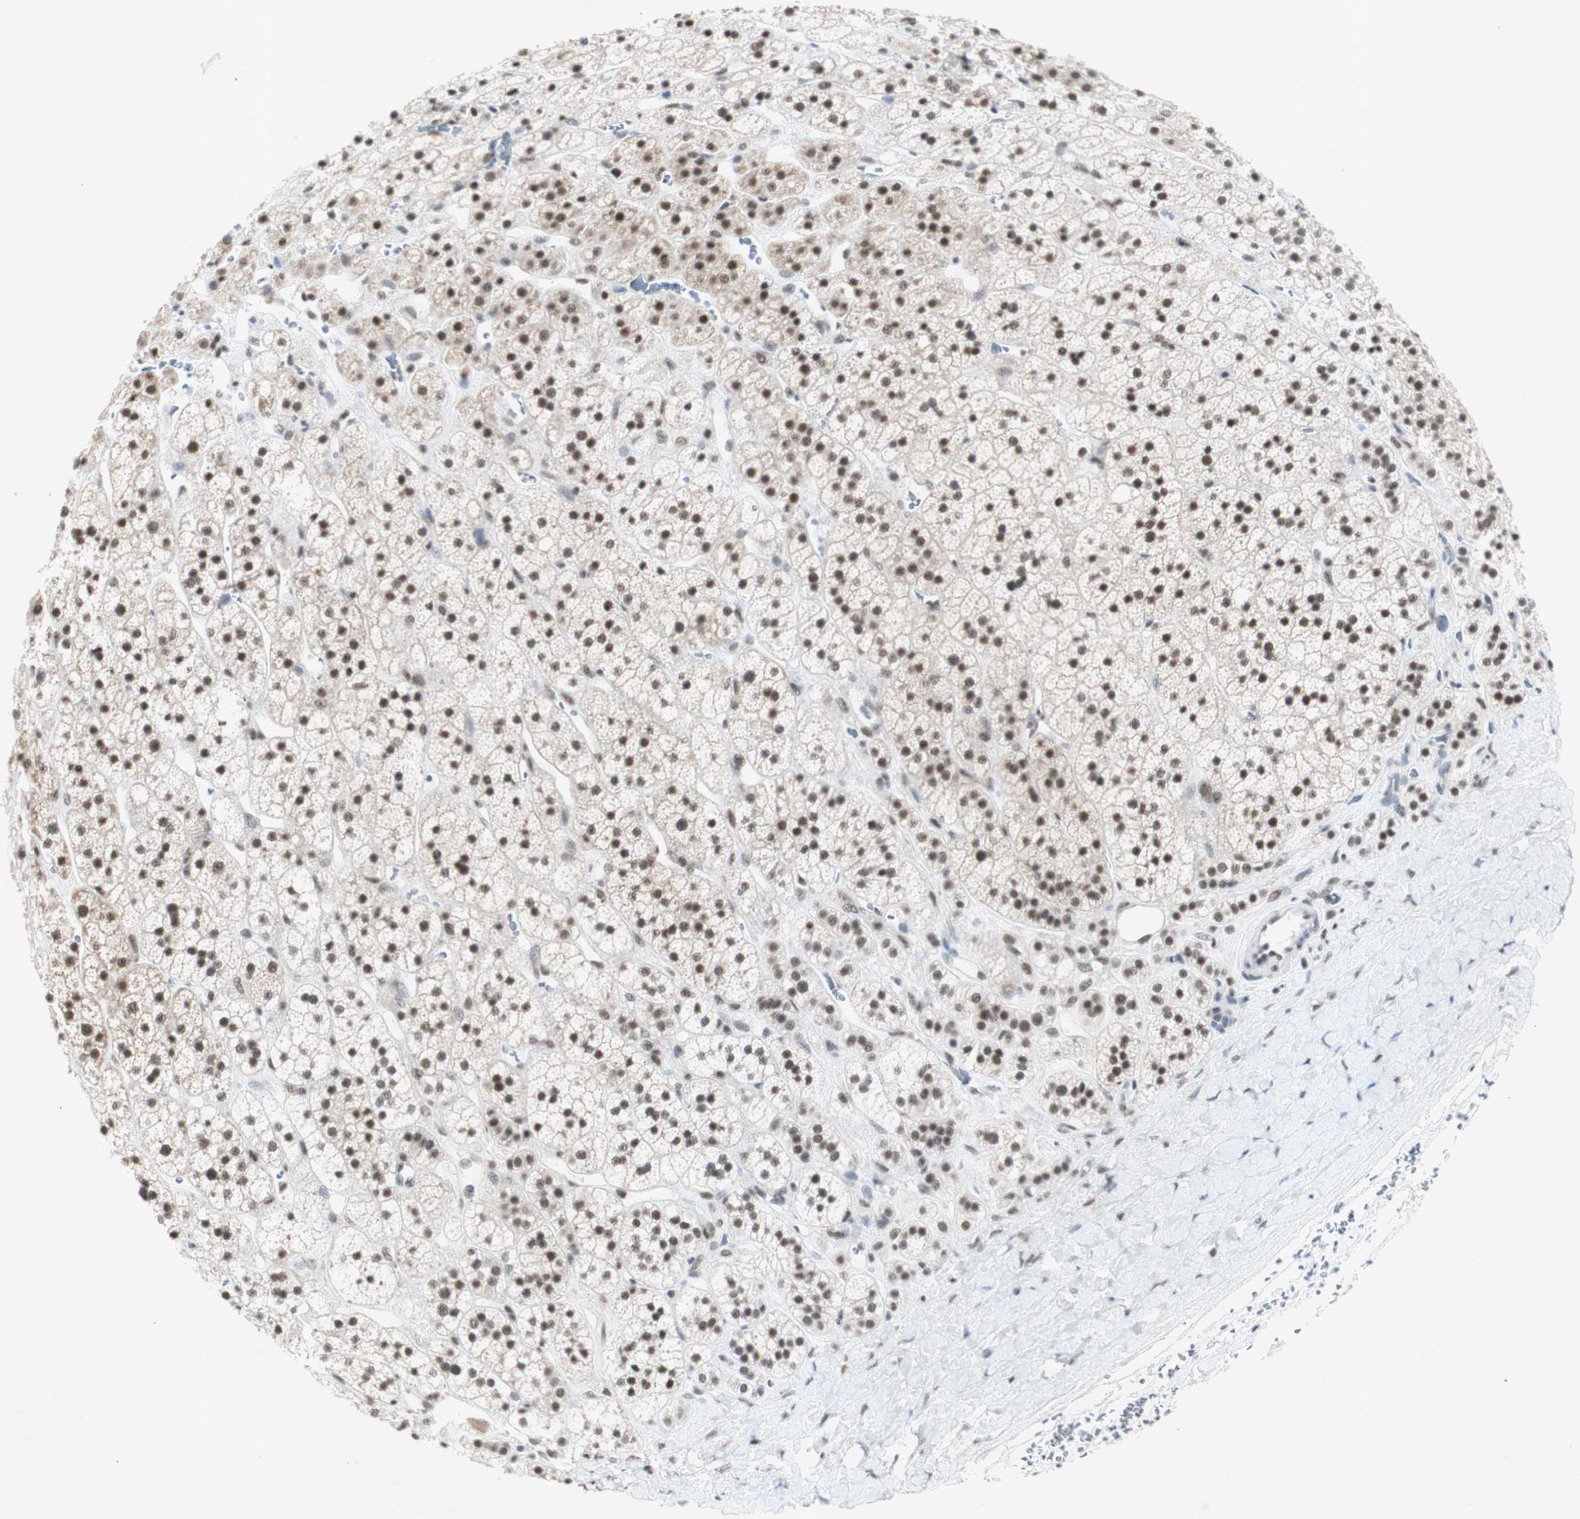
{"staining": {"intensity": "moderate", "quantity": ">75%", "location": "nuclear"}, "tissue": "adrenal gland", "cell_type": "Glandular cells", "image_type": "normal", "snomed": [{"axis": "morphology", "description": "Normal tissue, NOS"}, {"axis": "topography", "description": "Adrenal gland"}], "caption": "About >75% of glandular cells in unremarkable human adrenal gland demonstrate moderate nuclear protein staining as visualized by brown immunohistochemical staining.", "gene": "SNRPB", "patient": {"sex": "male", "age": 56}}